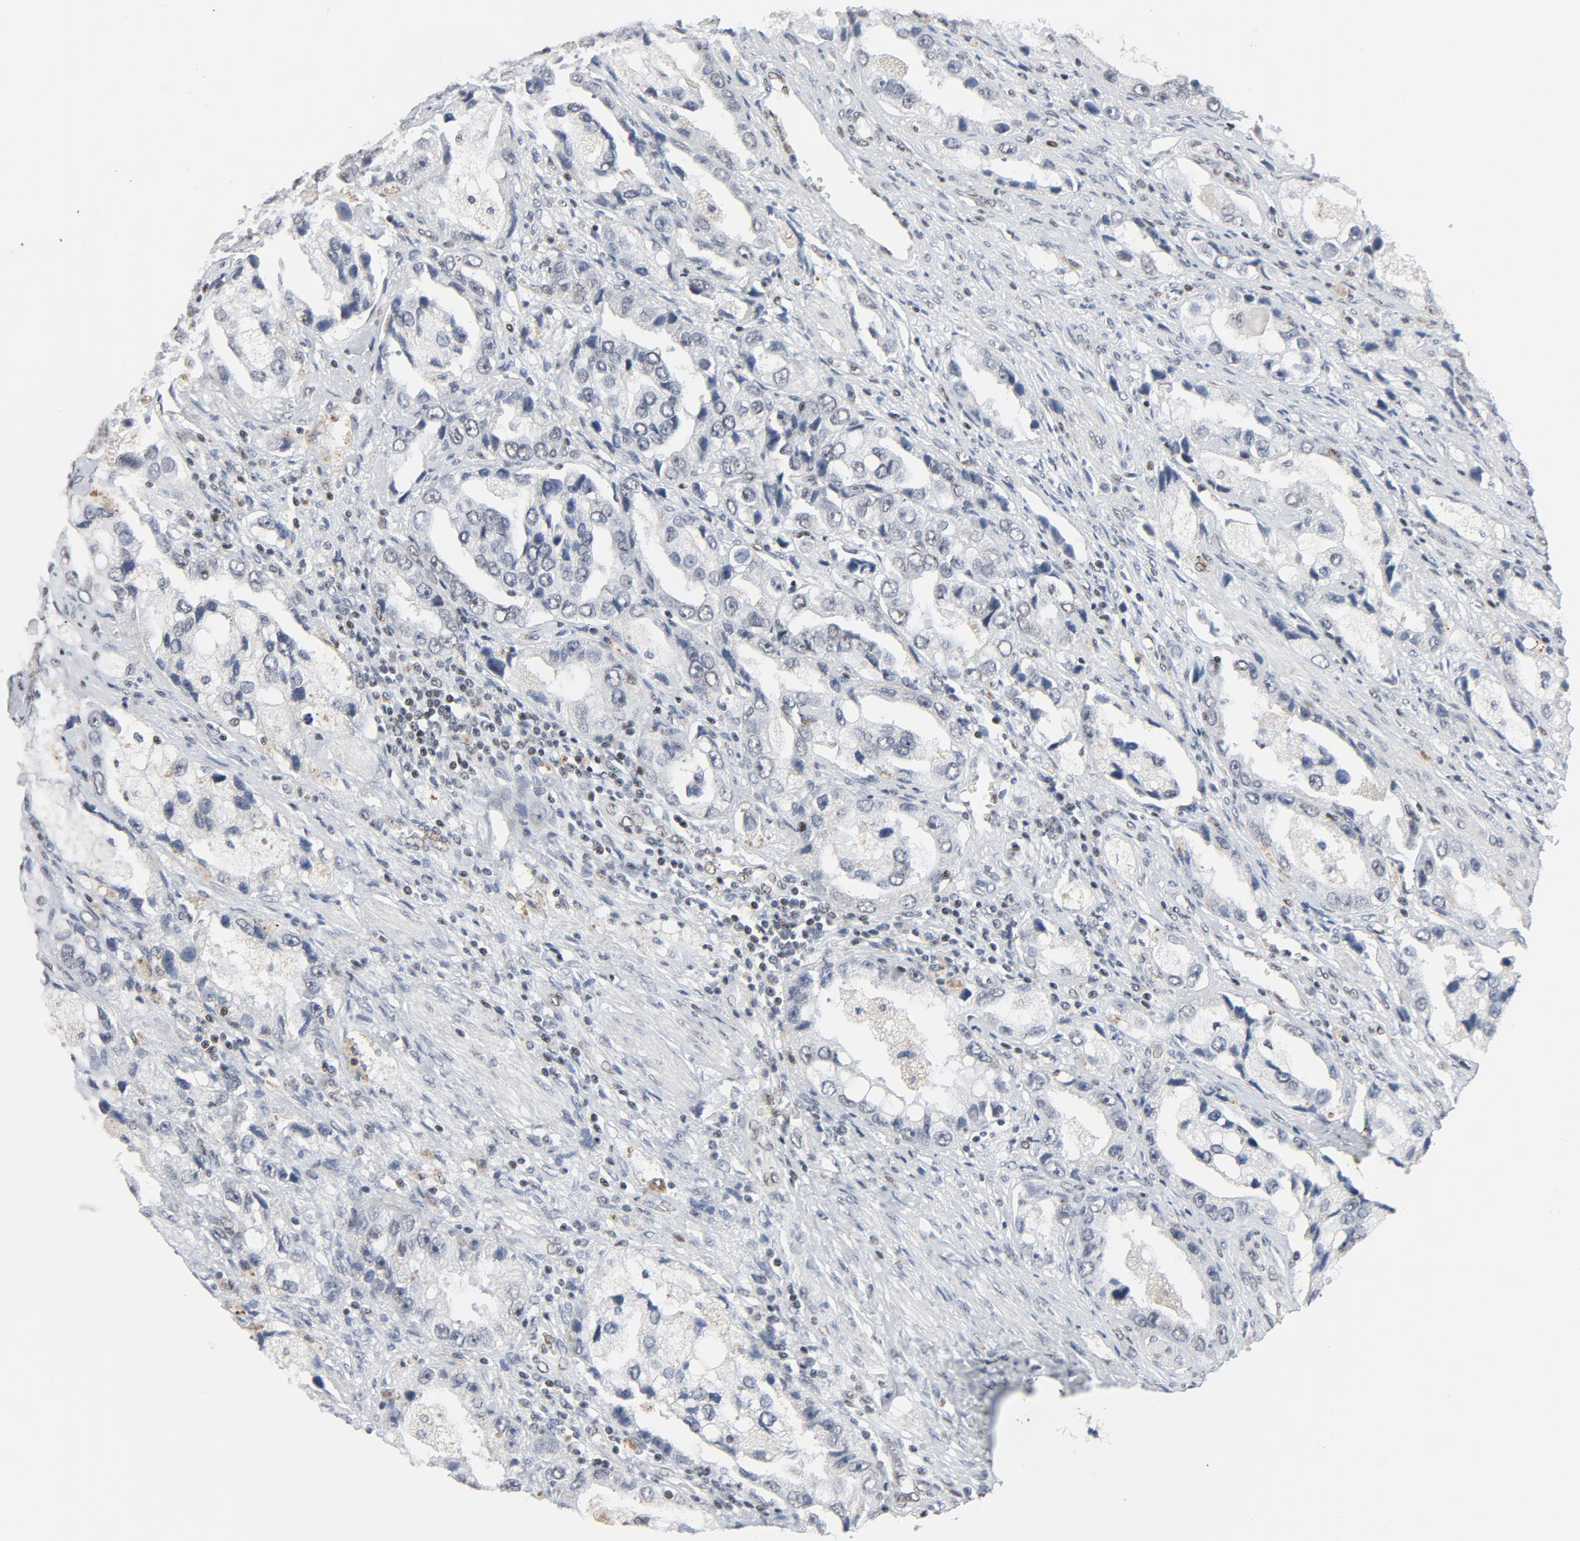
{"staining": {"intensity": "negative", "quantity": "none", "location": "none"}, "tissue": "prostate cancer", "cell_type": "Tumor cells", "image_type": "cancer", "snomed": [{"axis": "morphology", "description": "Adenocarcinoma, High grade"}, {"axis": "topography", "description": "Prostate"}], "caption": "IHC micrograph of neoplastic tissue: prostate cancer (high-grade adenocarcinoma) stained with DAB demonstrates no significant protein positivity in tumor cells.", "gene": "GABPA", "patient": {"sex": "male", "age": 63}}